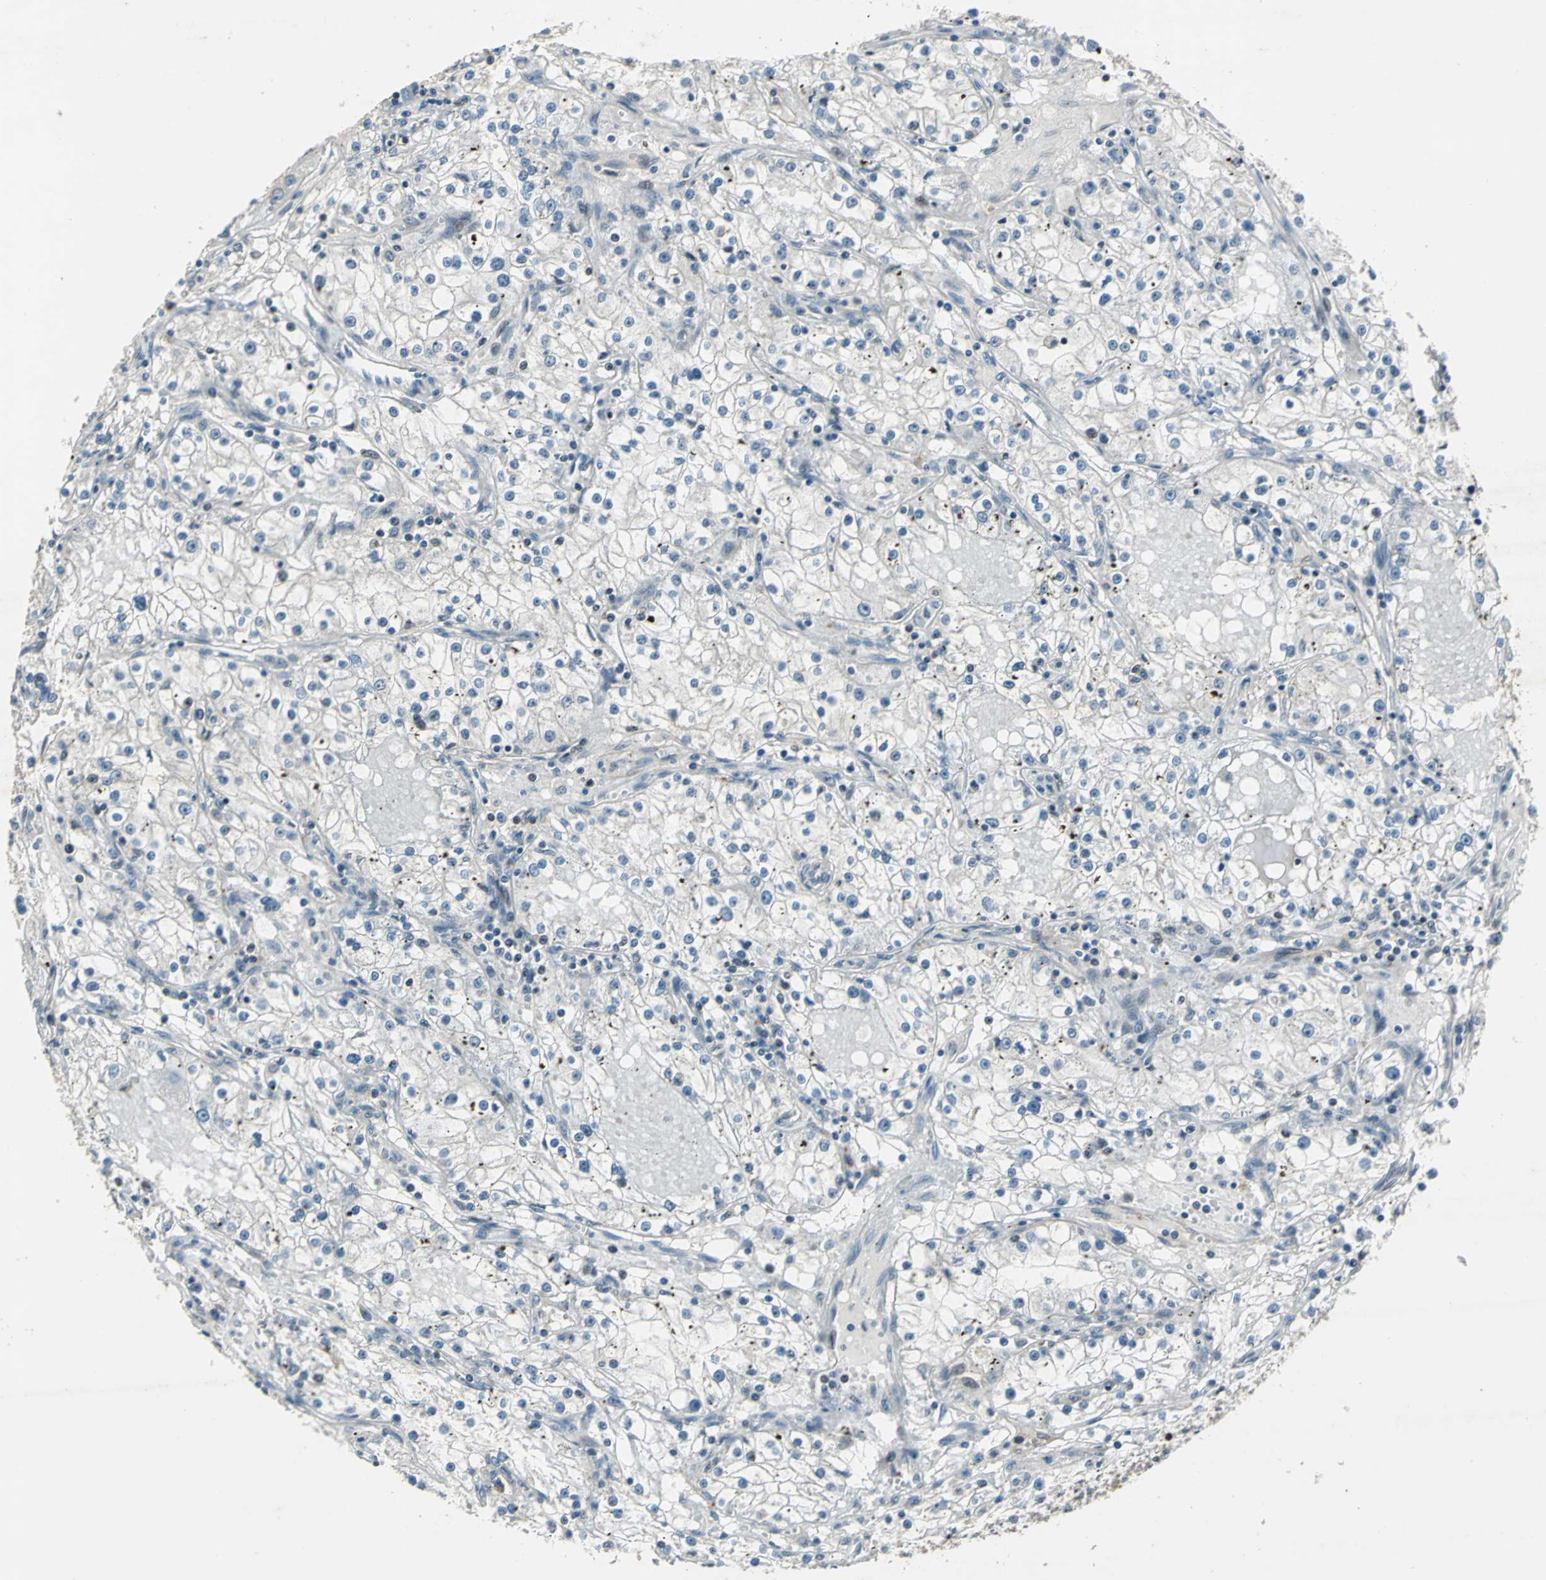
{"staining": {"intensity": "negative", "quantity": "none", "location": "none"}, "tissue": "renal cancer", "cell_type": "Tumor cells", "image_type": "cancer", "snomed": [{"axis": "morphology", "description": "Adenocarcinoma, NOS"}, {"axis": "topography", "description": "Kidney"}], "caption": "A high-resolution micrograph shows immunohistochemistry (IHC) staining of adenocarcinoma (renal), which displays no significant staining in tumor cells.", "gene": "BRIP1", "patient": {"sex": "male", "age": 56}}